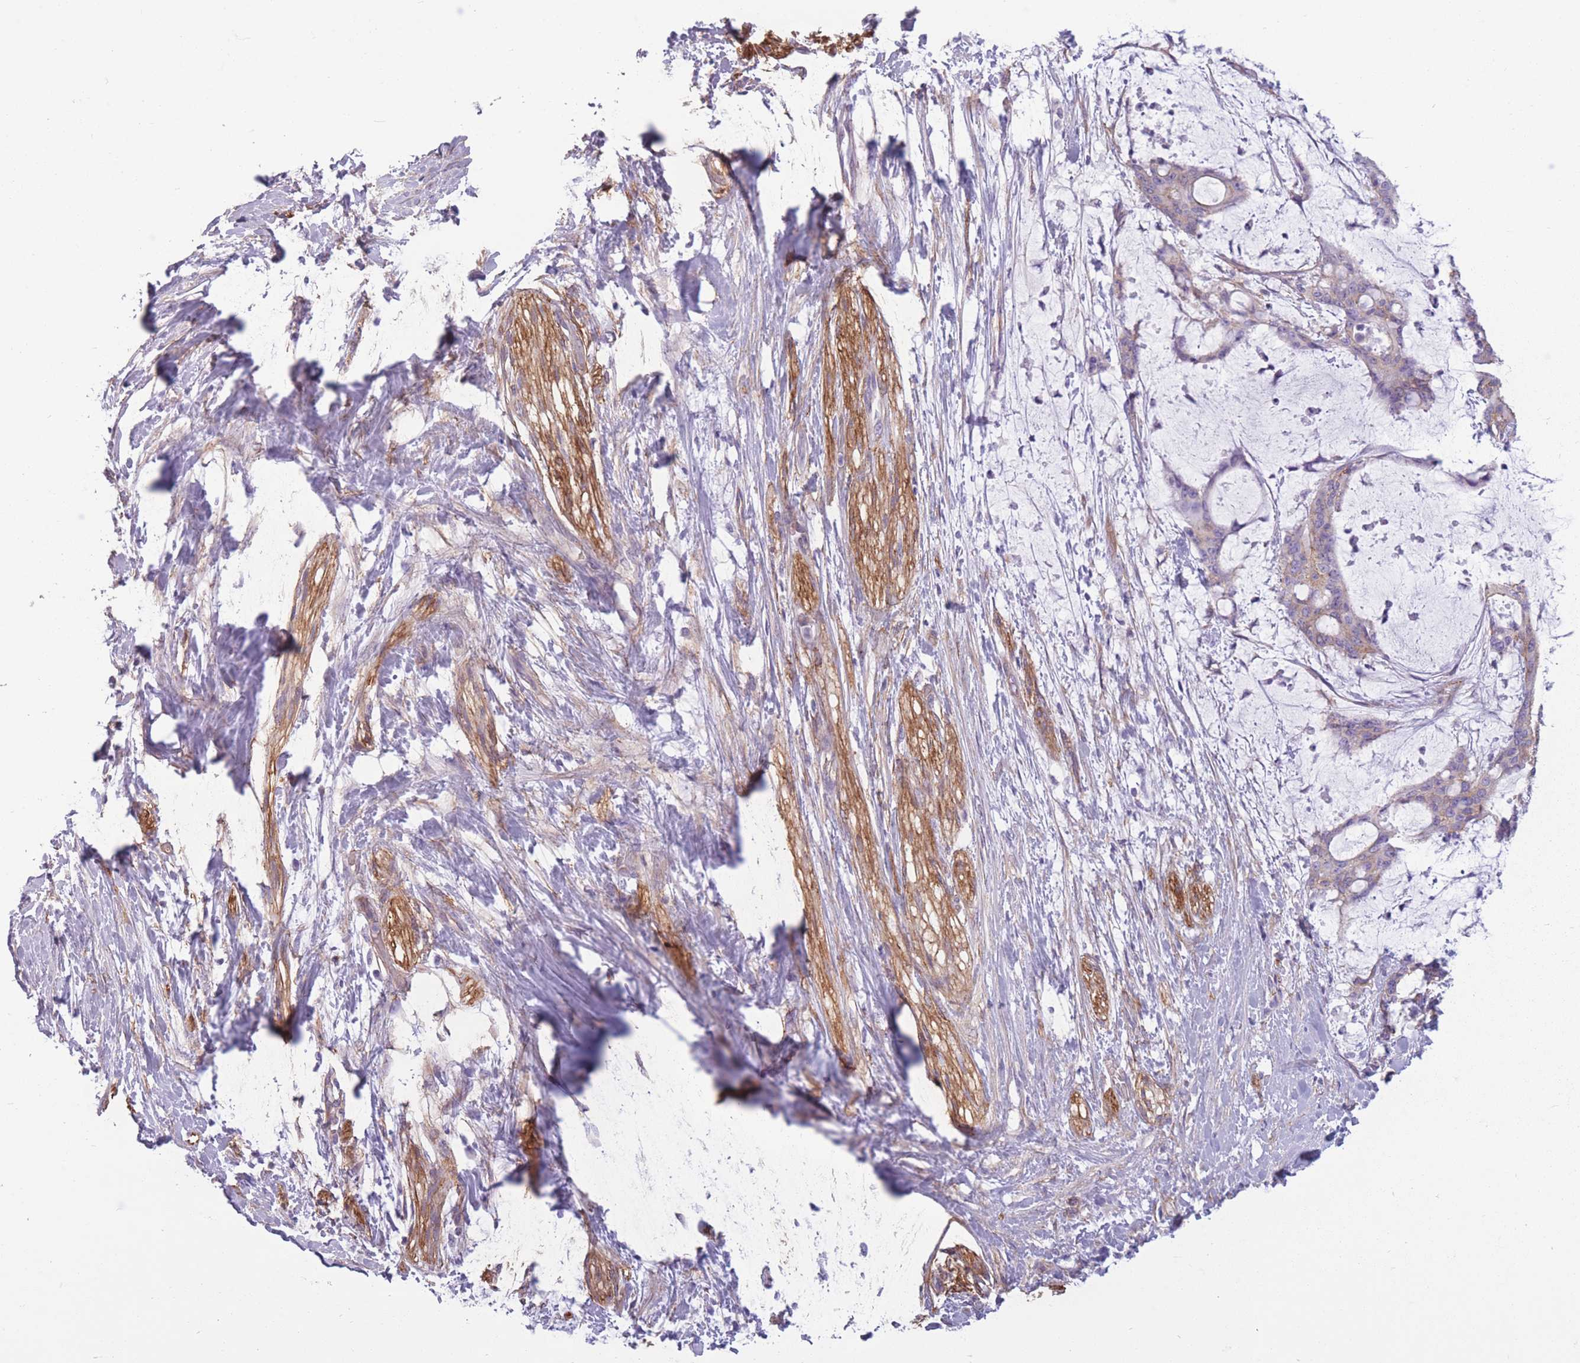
{"staining": {"intensity": "weak", "quantity": "<25%", "location": "cytoplasmic/membranous"}, "tissue": "liver cancer", "cell_type": "Tumor cells", "image_type": "cancer", "snomed": [{"axis": "morphology", "description": "Normal tissue, NOS"}, {"axis": "morphology", "description": "Cholangiocarcinoma"}, {"axis": "topography", "description": "Liver"}, {"axis": "topography", "description": "Peripheral nerve tissue"}], "caption": "Immunohistochemistry (IHC) photomicrograph of liver cancer (cholangiocarcinoma) stained for a protein (brown), which reveals no positivity in tumor cells.", "gene": "ADD1", "patient": {"sex": "female", "age": 73}}